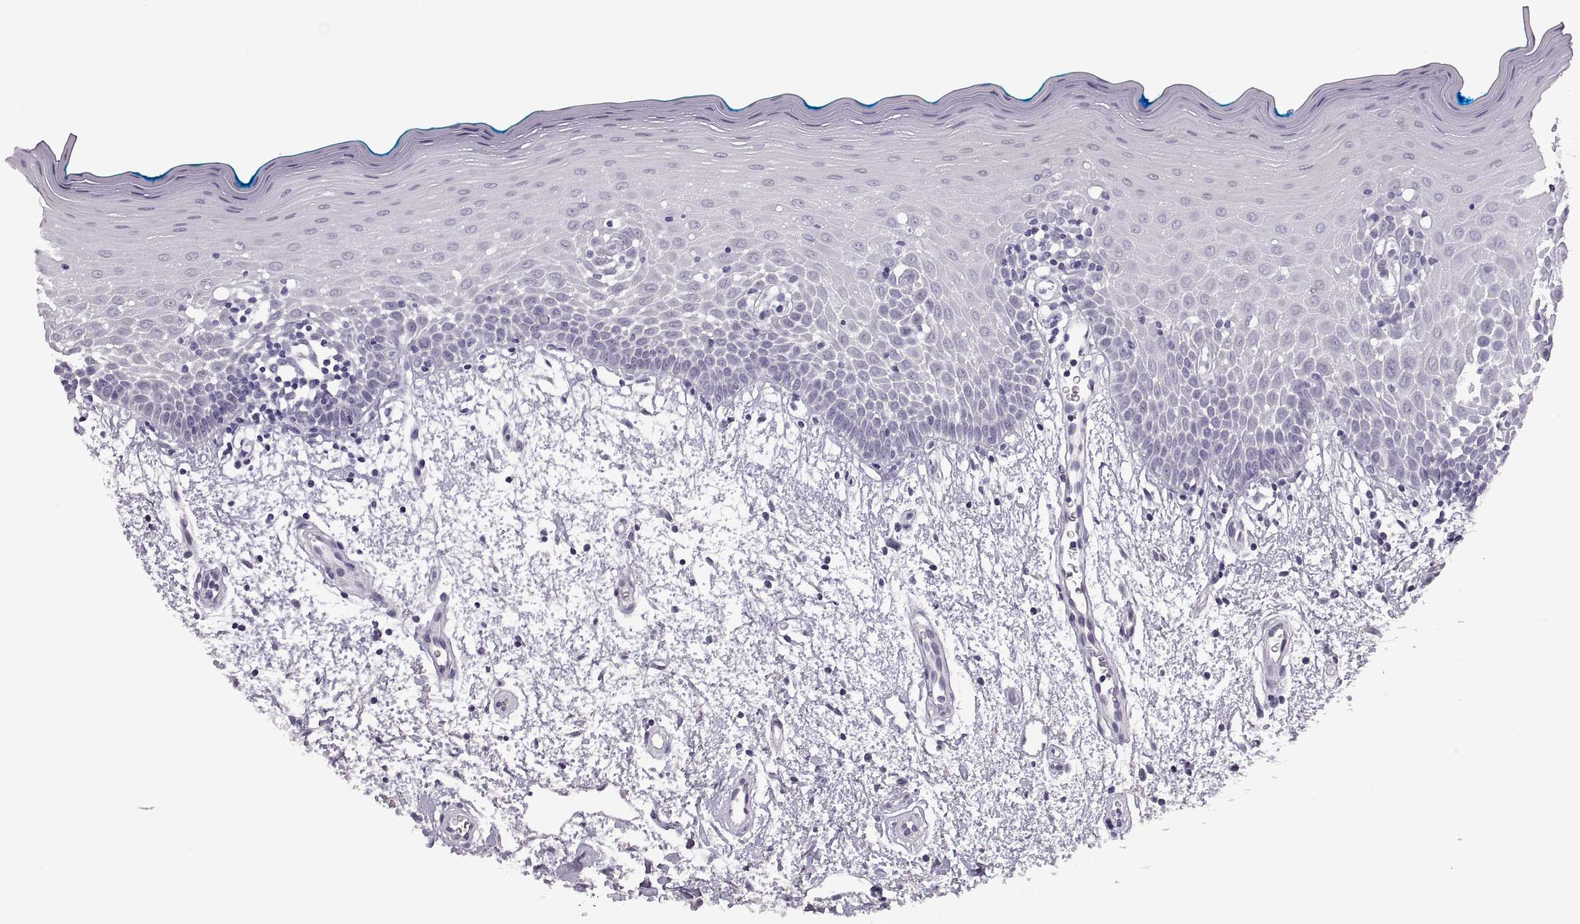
{"staining": {"intensity": "negative", "quantity": "none", "location": "none"}, "tissue": "oral mucosa", "cell_type": "Squamous epithelial cells", "image_type": "normal", "snomed": [{"axis": "morphology", "description": "Normal tissue, NOS"}, {"axis": "morphology", "description": "Squamous cell carcinoma, NOS"}, {"axis": "topography", "description": "Oral tissue"}, {"axis": "topography", "description": "Head-Neck"}], "caption": "Protein analysis of normal oral mucosa demonstrates no significant positivity in squamous epithelial cells.", "gene": "FAM170A", "patient": {"sex": "female", "age": 75}}